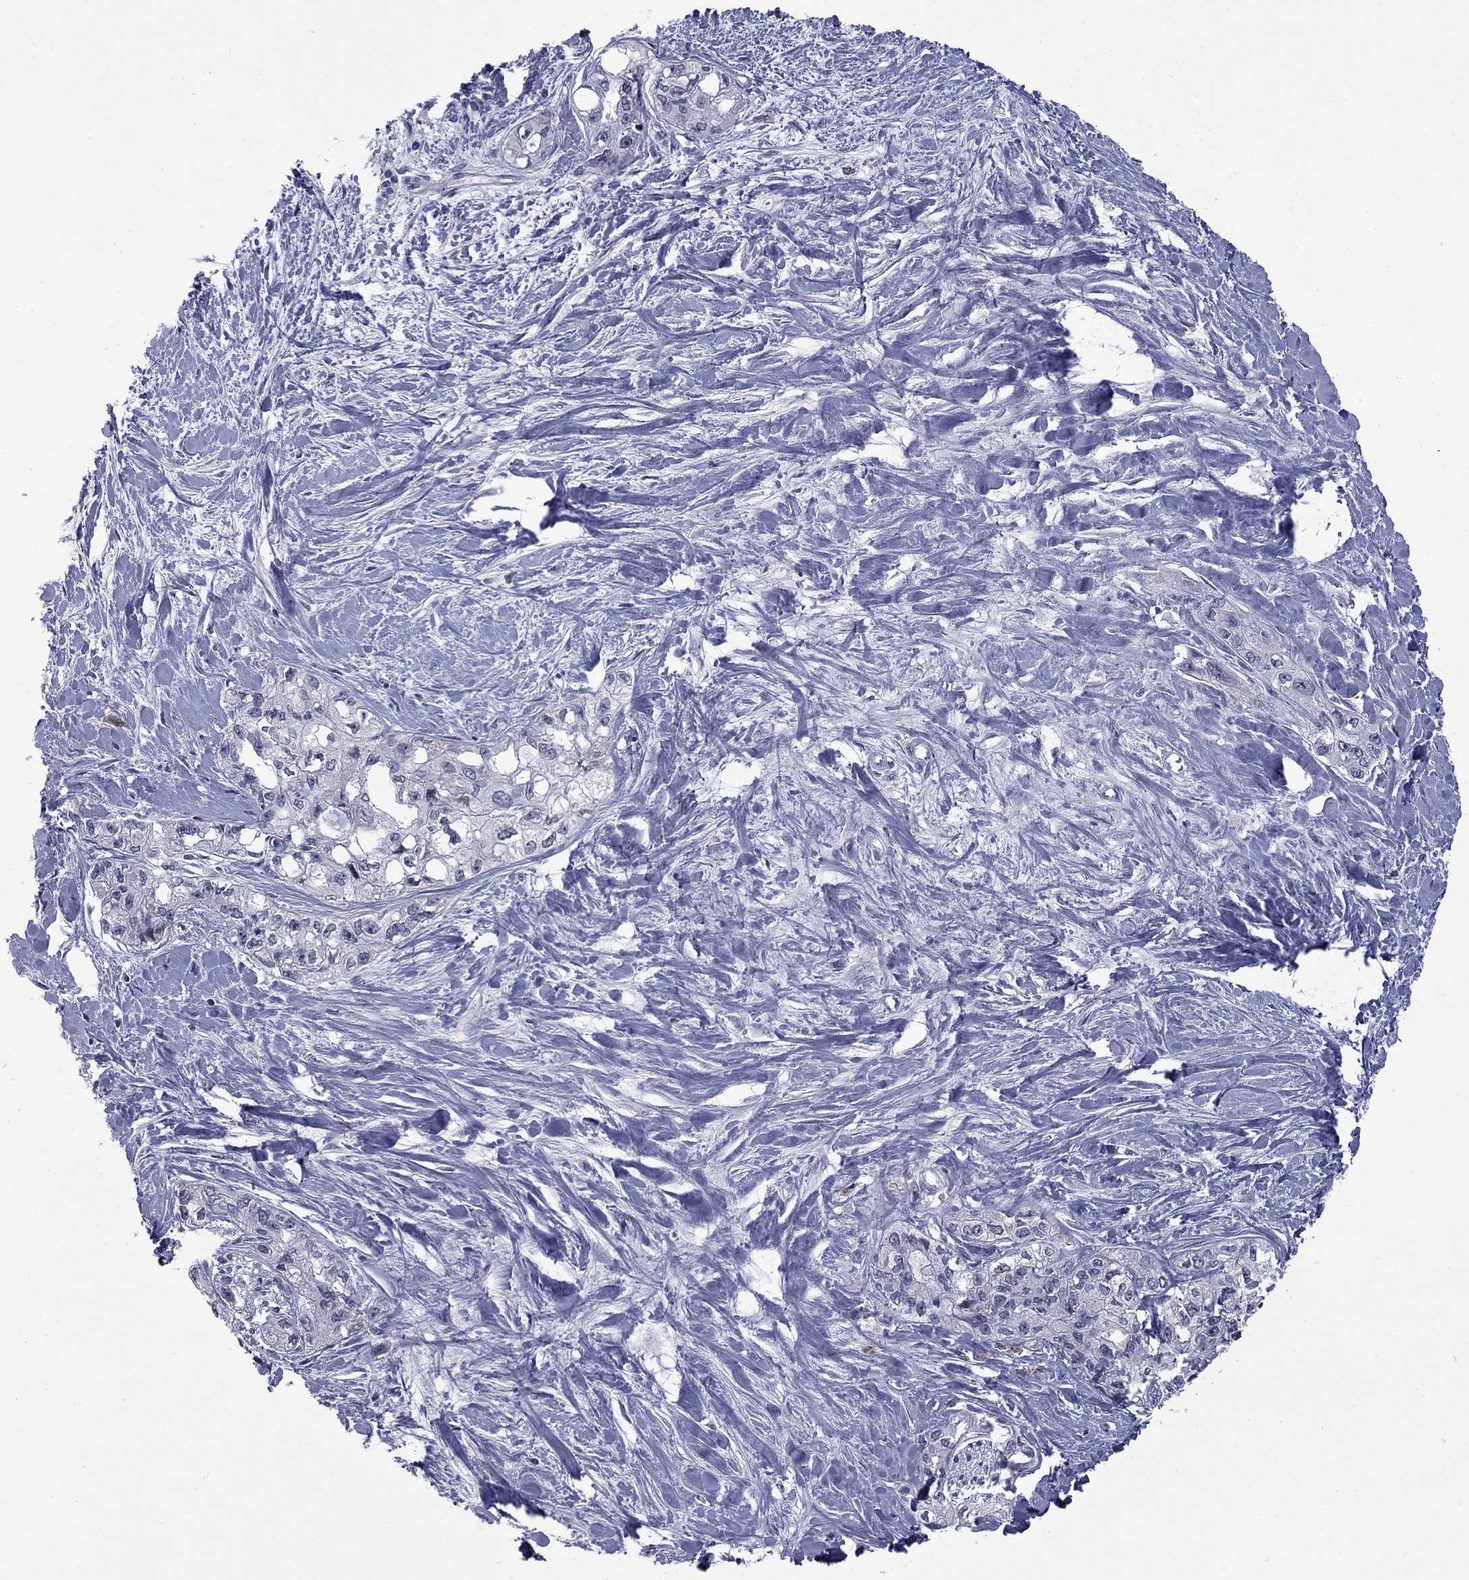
{"staining": {"intensity": "negative", "quantity": "none", "location": "none"}, "tissue": "pancreatic cancer", "cell_type": "Tumor cells", "image_type": "cancer", "snomed": [{"axis": "morphology", "description": "Adenocarcinoma, NOS"}, {"axis": "topography", "description": "Pancreas"}], "caption": "Immunohistochemistry (IHC) photomicrograph of neoplastic tissue: human adenocarcinoma (pancreatic) stained with DAB (3,3'-diaminobenzidine) demonstrates no significant protein expression in tumor cells.", "gene": "HTR4", "patient": {"sex": "female", "age": 50}}